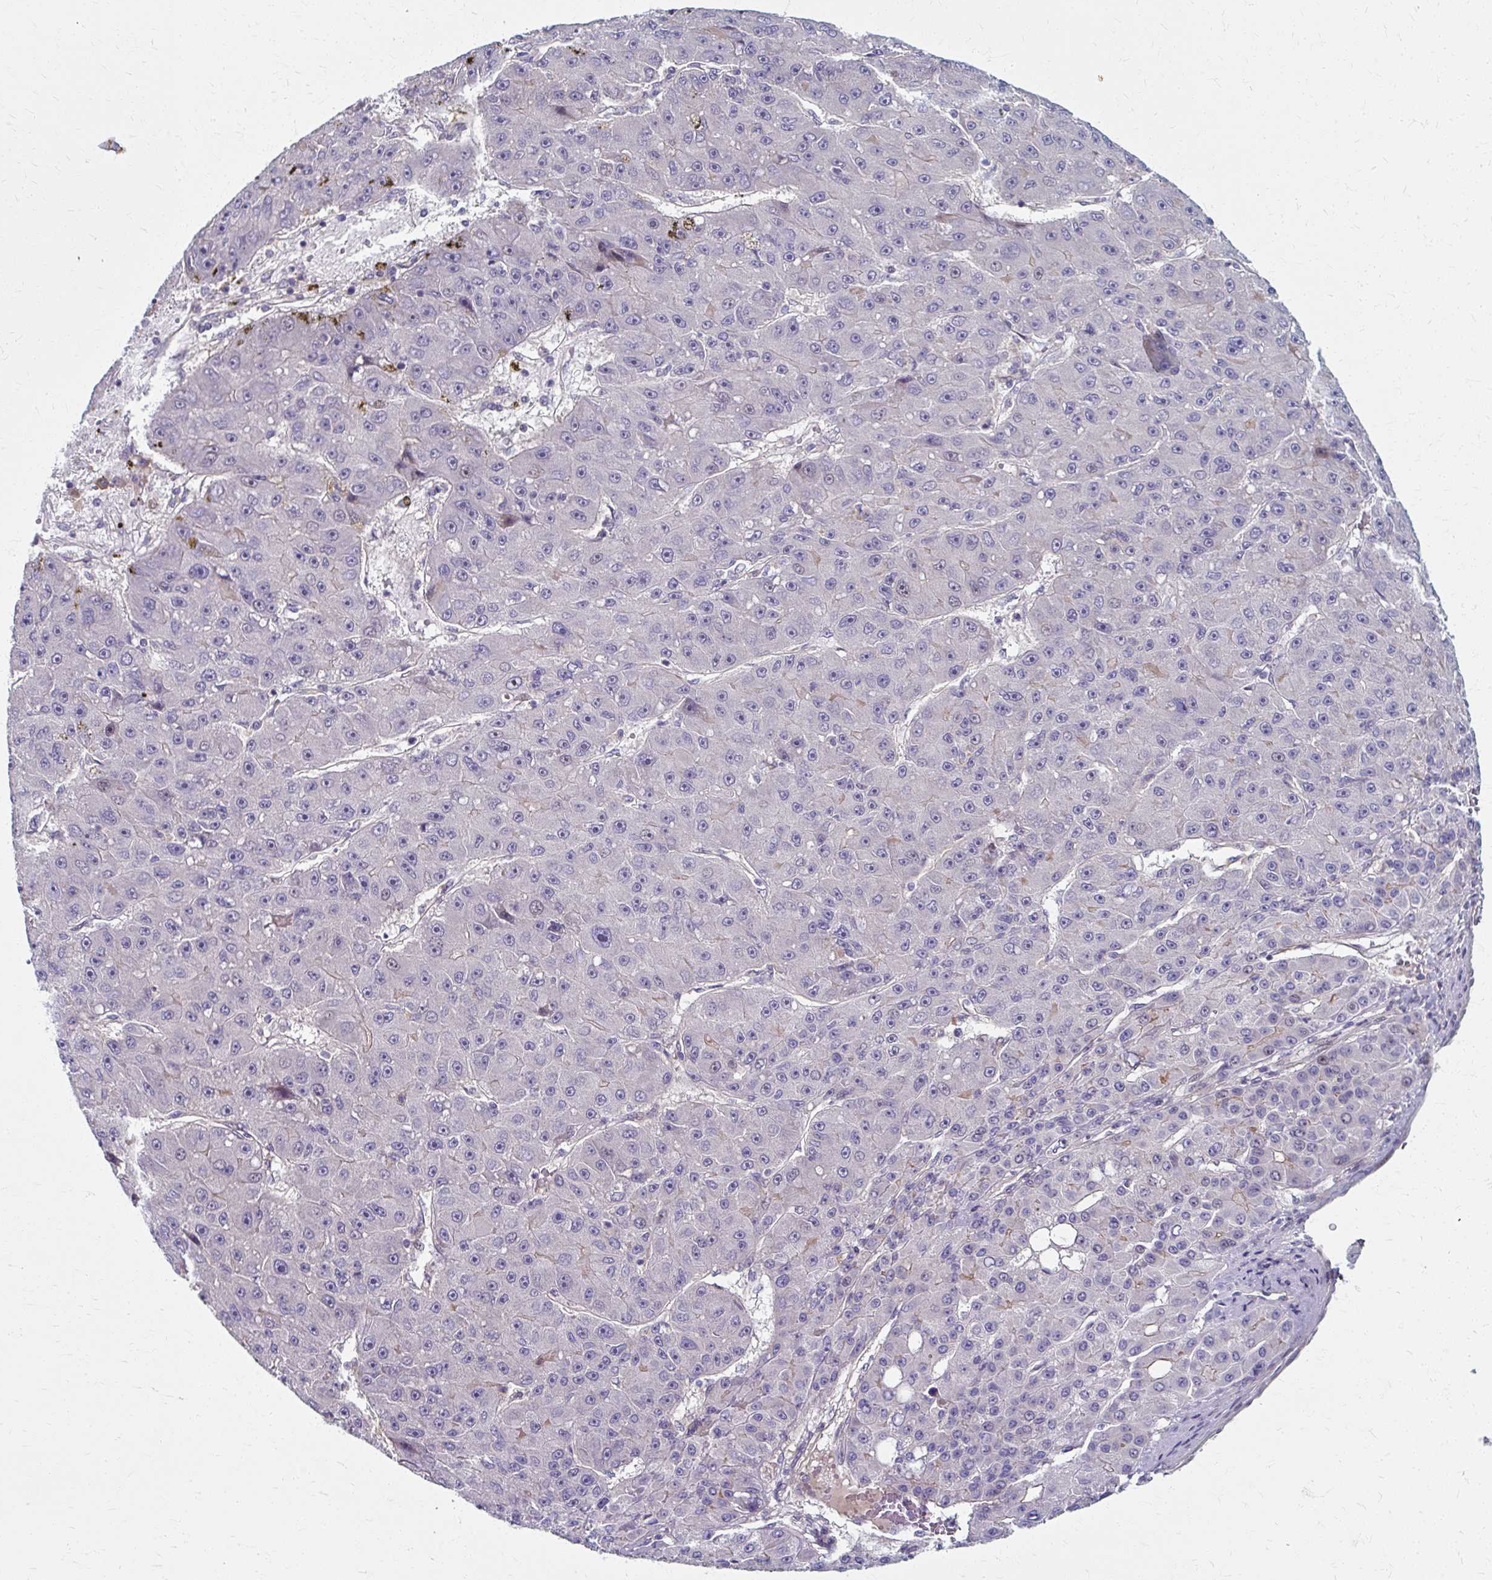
{"staining": {"intensity": "negative", "quantity": "none", "location": "none"}, "tissue": "liver cancer", "cell_type": "Tumor cells", "image_type": "cancer", "snomed": [{"axis": "morphology", "description": "Carcinoma, Hepatocellular, NOS"}, {"axis": "topography", "description": "Liver"}], "caption": "A high-resolution photomicrograph shows IHC staining of liver hepatocellular carcinoma, which demonstrates no significant expression in tumor cells. The staining is performed using DAB (3,3'-diaminobenzidine) brown chromogen with nuclei counter-stained in using hematoxylin.", "gene": "ZNF555", "patient": {"sex": "male", "age": 67}}